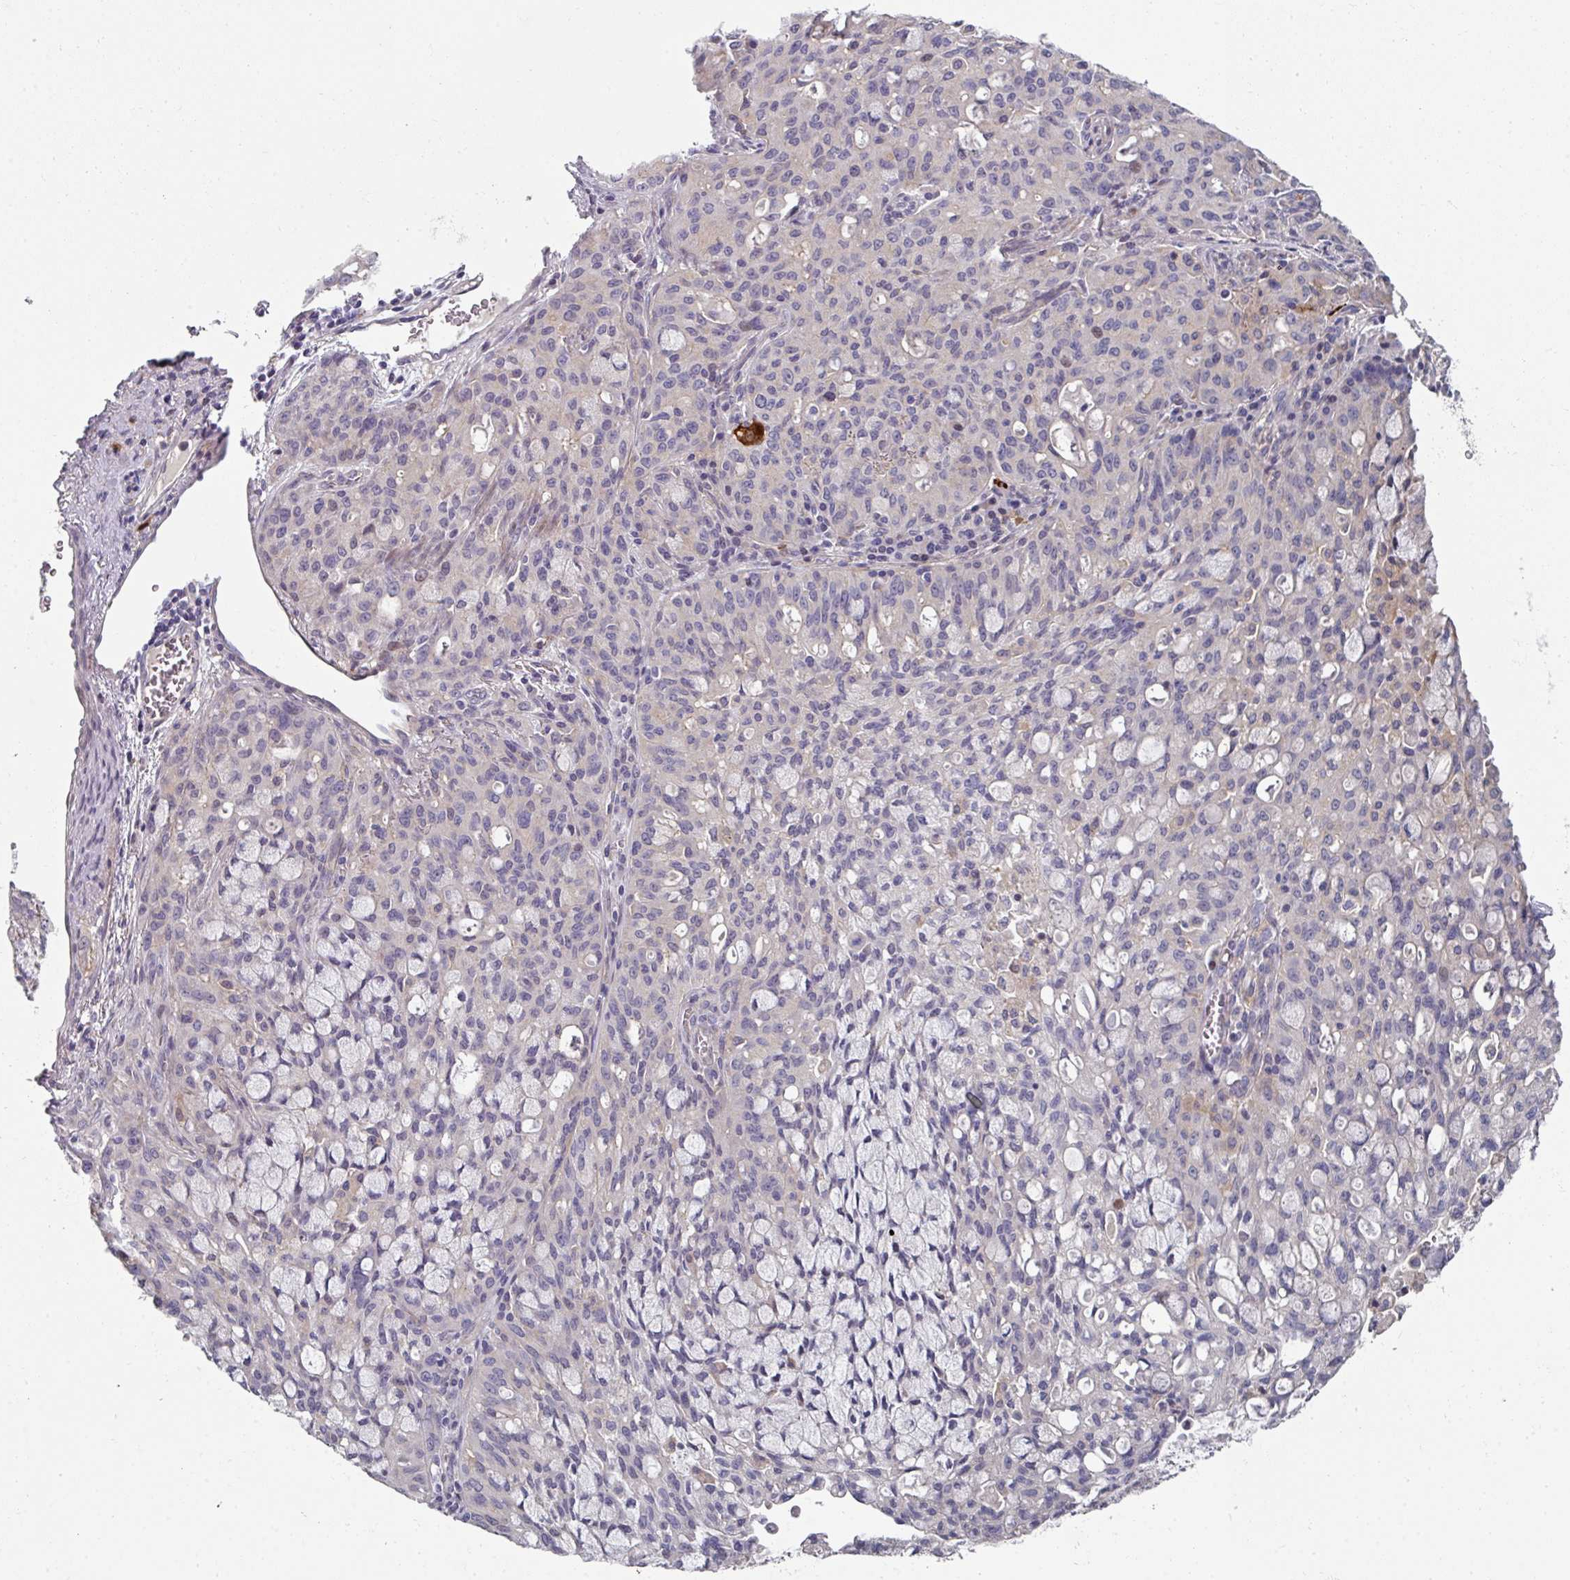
{"staining": {"intensity": "negative", "quantity": "none", "location": "none"}, "tissue": "lung cancer", "cell_type": "Tumor cells", "image_type": "cancer", "snomed": [{"axis": "morphology", "description": "Adenocarcinoma, NOS"}, {"axis": "topography", "description": "Lung"}], "caption": "Tumor cells are negative for brown protein staining in lung adenocarcinoma.", "gene": "WSB2", "patient": {"sex": "female", "age": 44}}